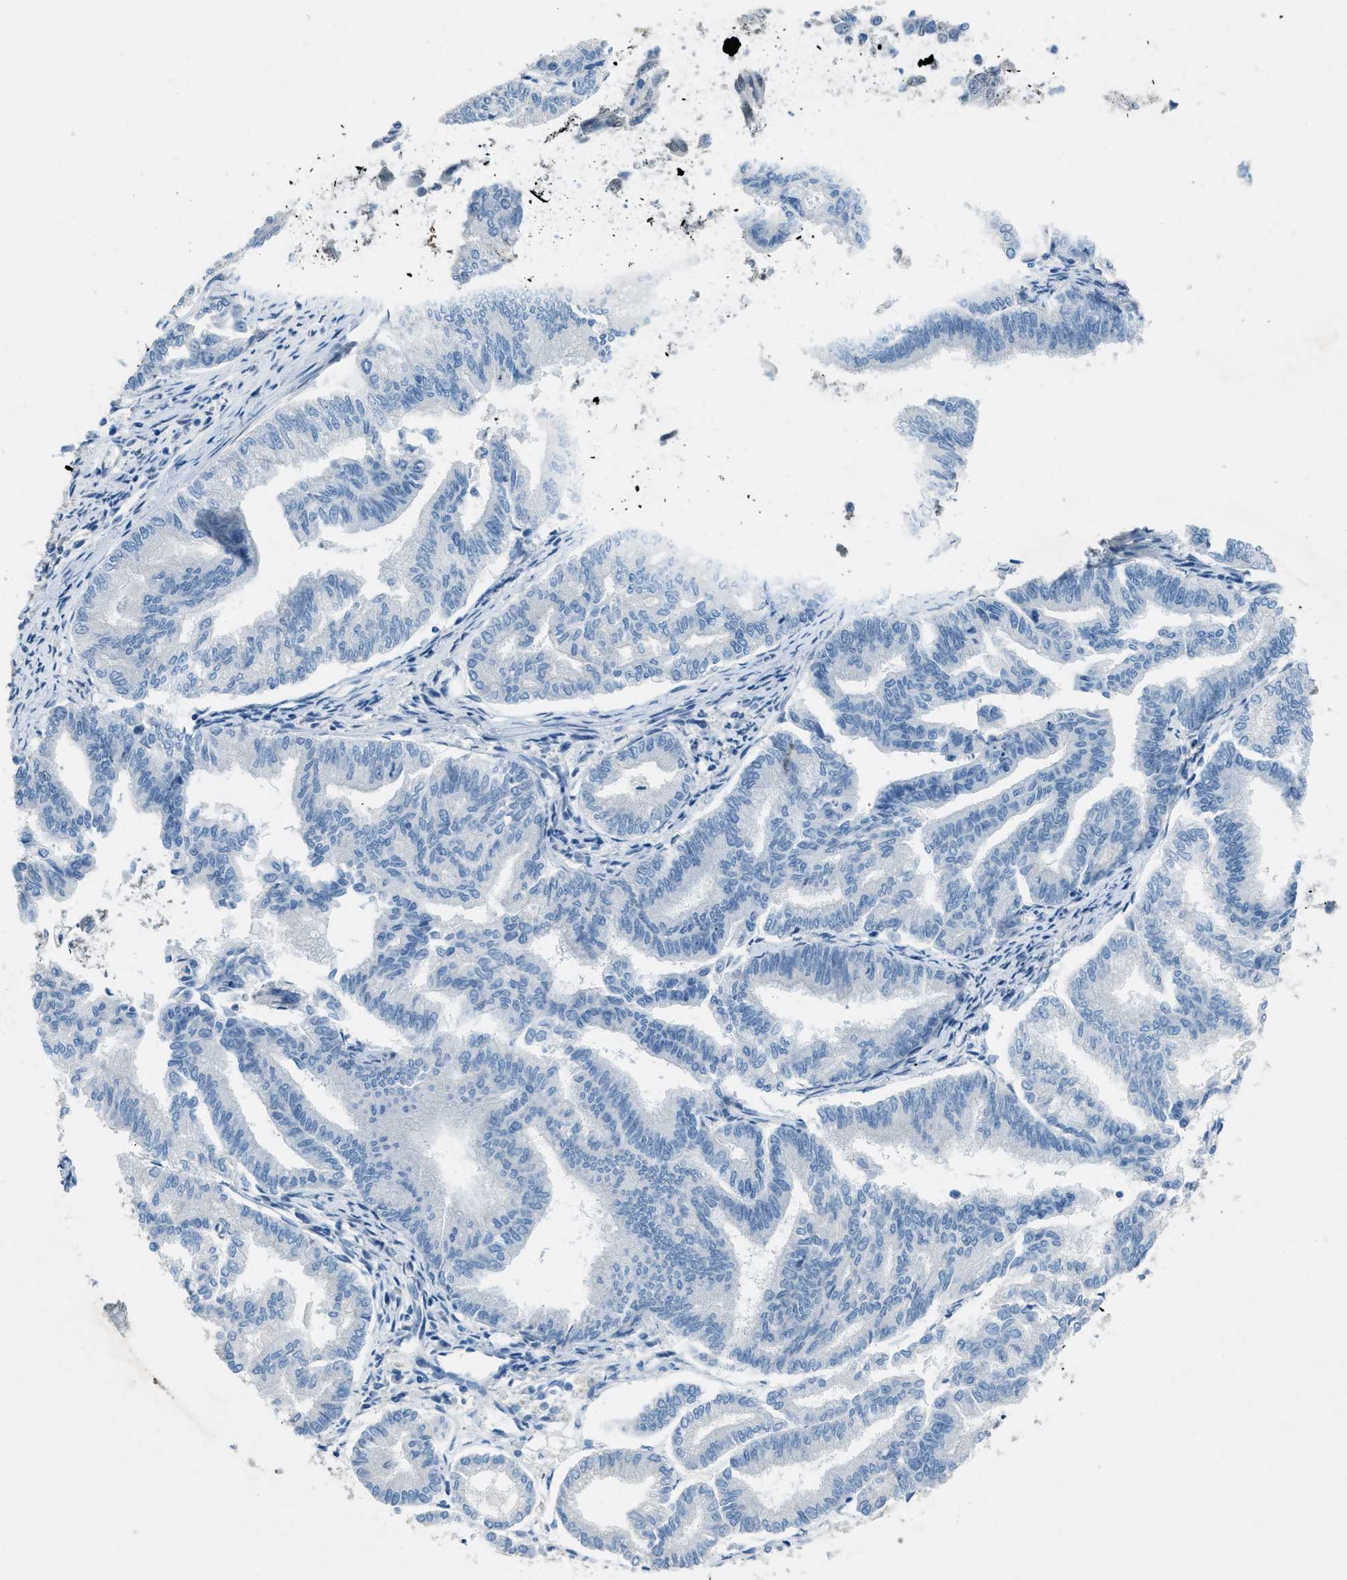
{"staining": {"intensity": "negative", "quantity": "none", "location": "none"}, "tissue": "endometrial cancer", "cell_type": "Tumor cells", "image_type": "cancer", "snomed": [{"axis": "morphology", "description": "Adenocarcinoma, NOS"}, {"axis": "topography", "description": "Endometrium"}], "caption": "The immunohistochemistry (IHC) photomicrograph has no significant expression in tumor cells of endometrial adenocarcinoma tissue. (IHC, brightfield microscopy, high magnification).", "gene": "TTC13", "patient": {"sex": "female", "age": 79}}